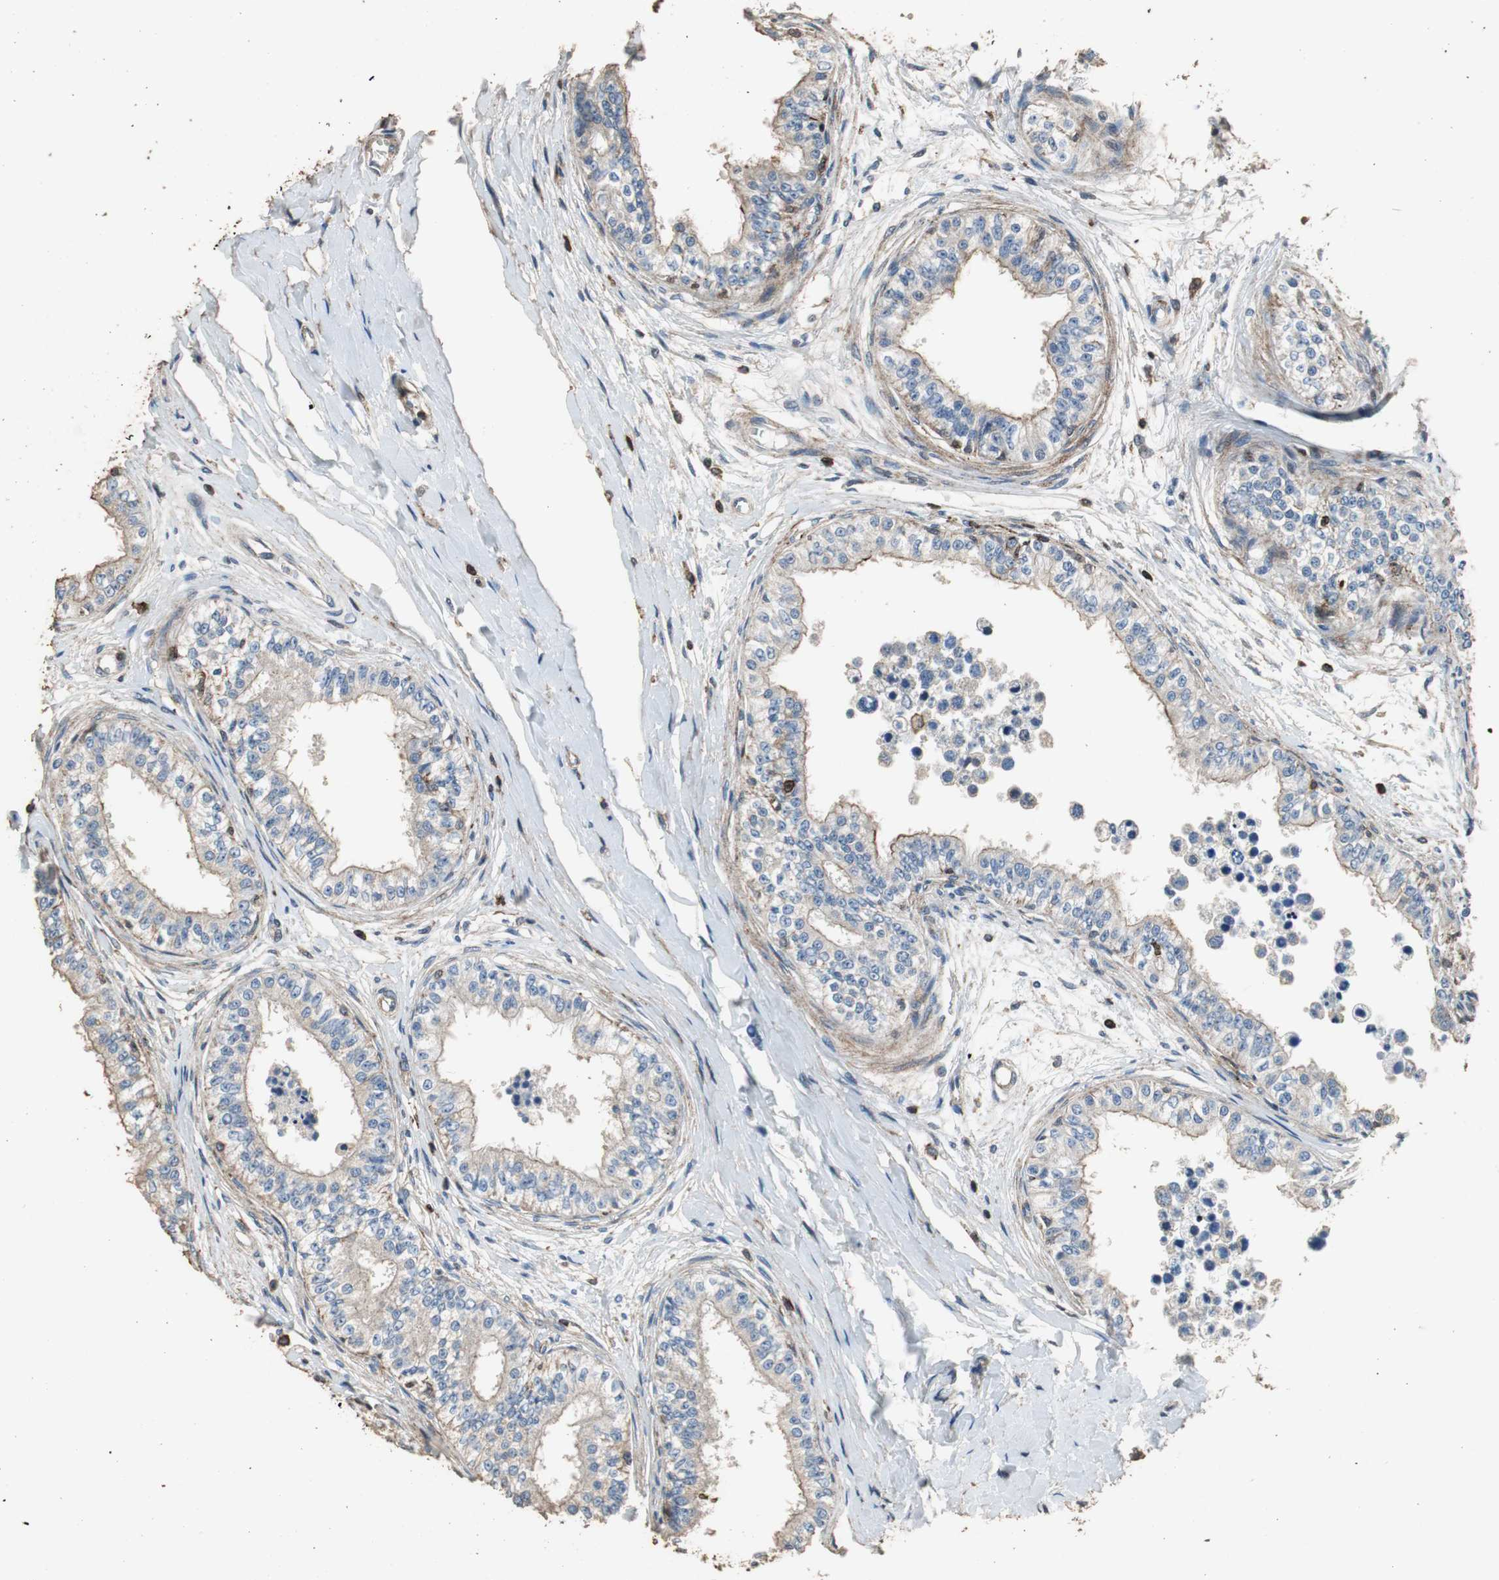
{"staining": {"intensity": "weak", "quantity": "25%-75%", "location": "cytoplasmic/membranous"}, "tissue": "epididymis", "cell_type": "Glandular cells", "image_type": "normal", "snomed": [{"axis": "morphology", "description": "Normal tissue, NOS"}, {"axis": "morphology", "description": "Adenocarcinoma, metastatic, NOS"}, {"axis": "topography", "description": "Testis"}, {"axis": "topography", "description": "Epididymis"}], "caption": "IHC image of normal epididymis: human epididymis stained using IHC displays low levels of weak protein expression localized specifically in the cytoplasmic/membranous of glandular cells, appearing as a cytoplasmic/membranous brown color.", "gene": "PRKRA", "patient": {"sex": "male", "age": 26}}